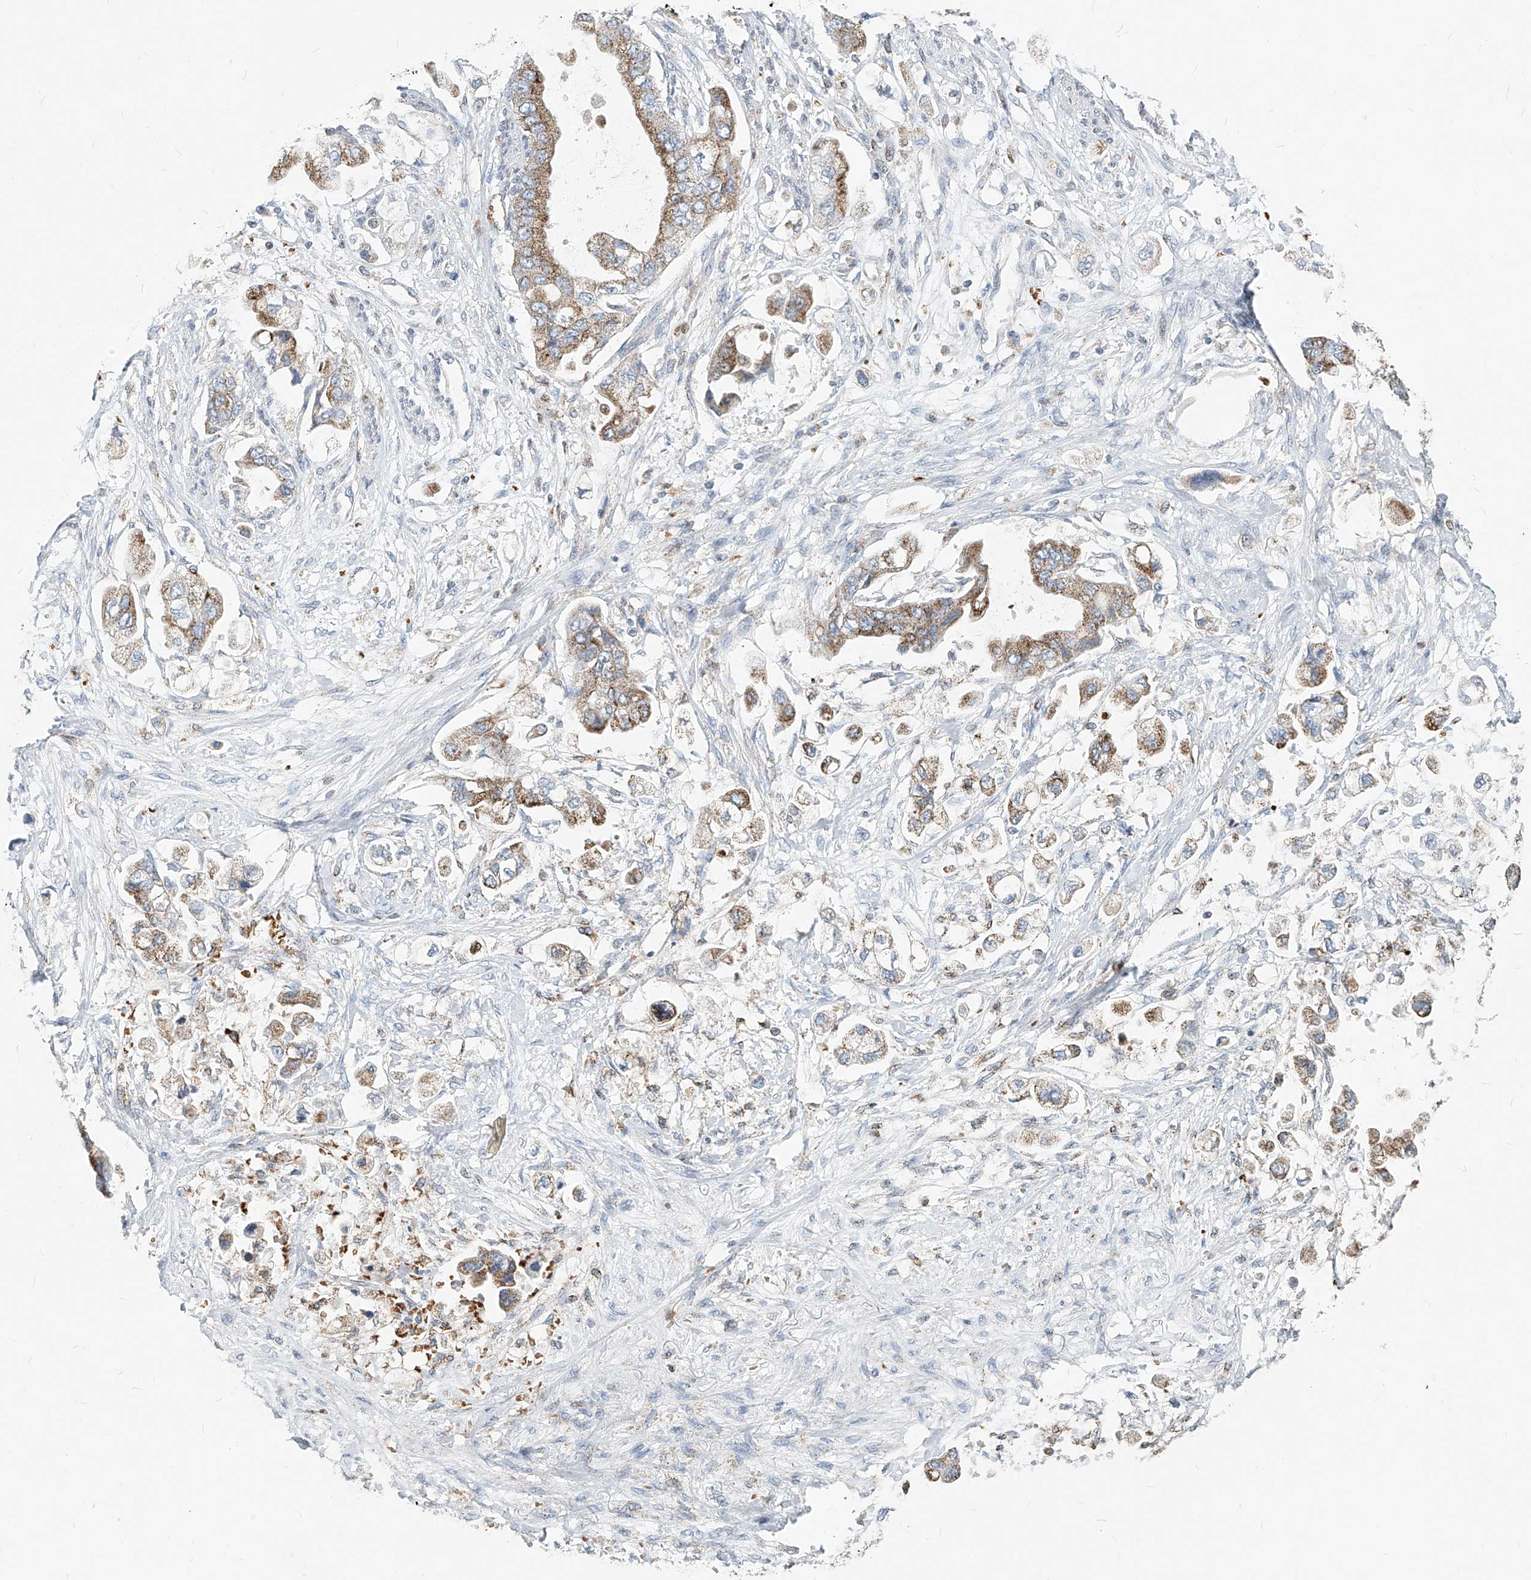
{"staining": {"intensity": "moderate", "quantity": ">75%", "location": "cytoplasmic/membranous"}, "tissue": "stomach cancer", "cell_type": "Tumor cells", "image_type": "cancer", "snomed": [{"axis": "morphology", "description": "Adenocarcinoma, NOS"}, {"axis": "topography", "description": "Stomach"}], "caption": "Stomach cancer stained with immunohistochemistry reveals moderate cytoplasmic/membranous expression in approximately >75% of tumor cells.", "gene": "PTPRA", "patient": {"sex": "male", "age": 62}}